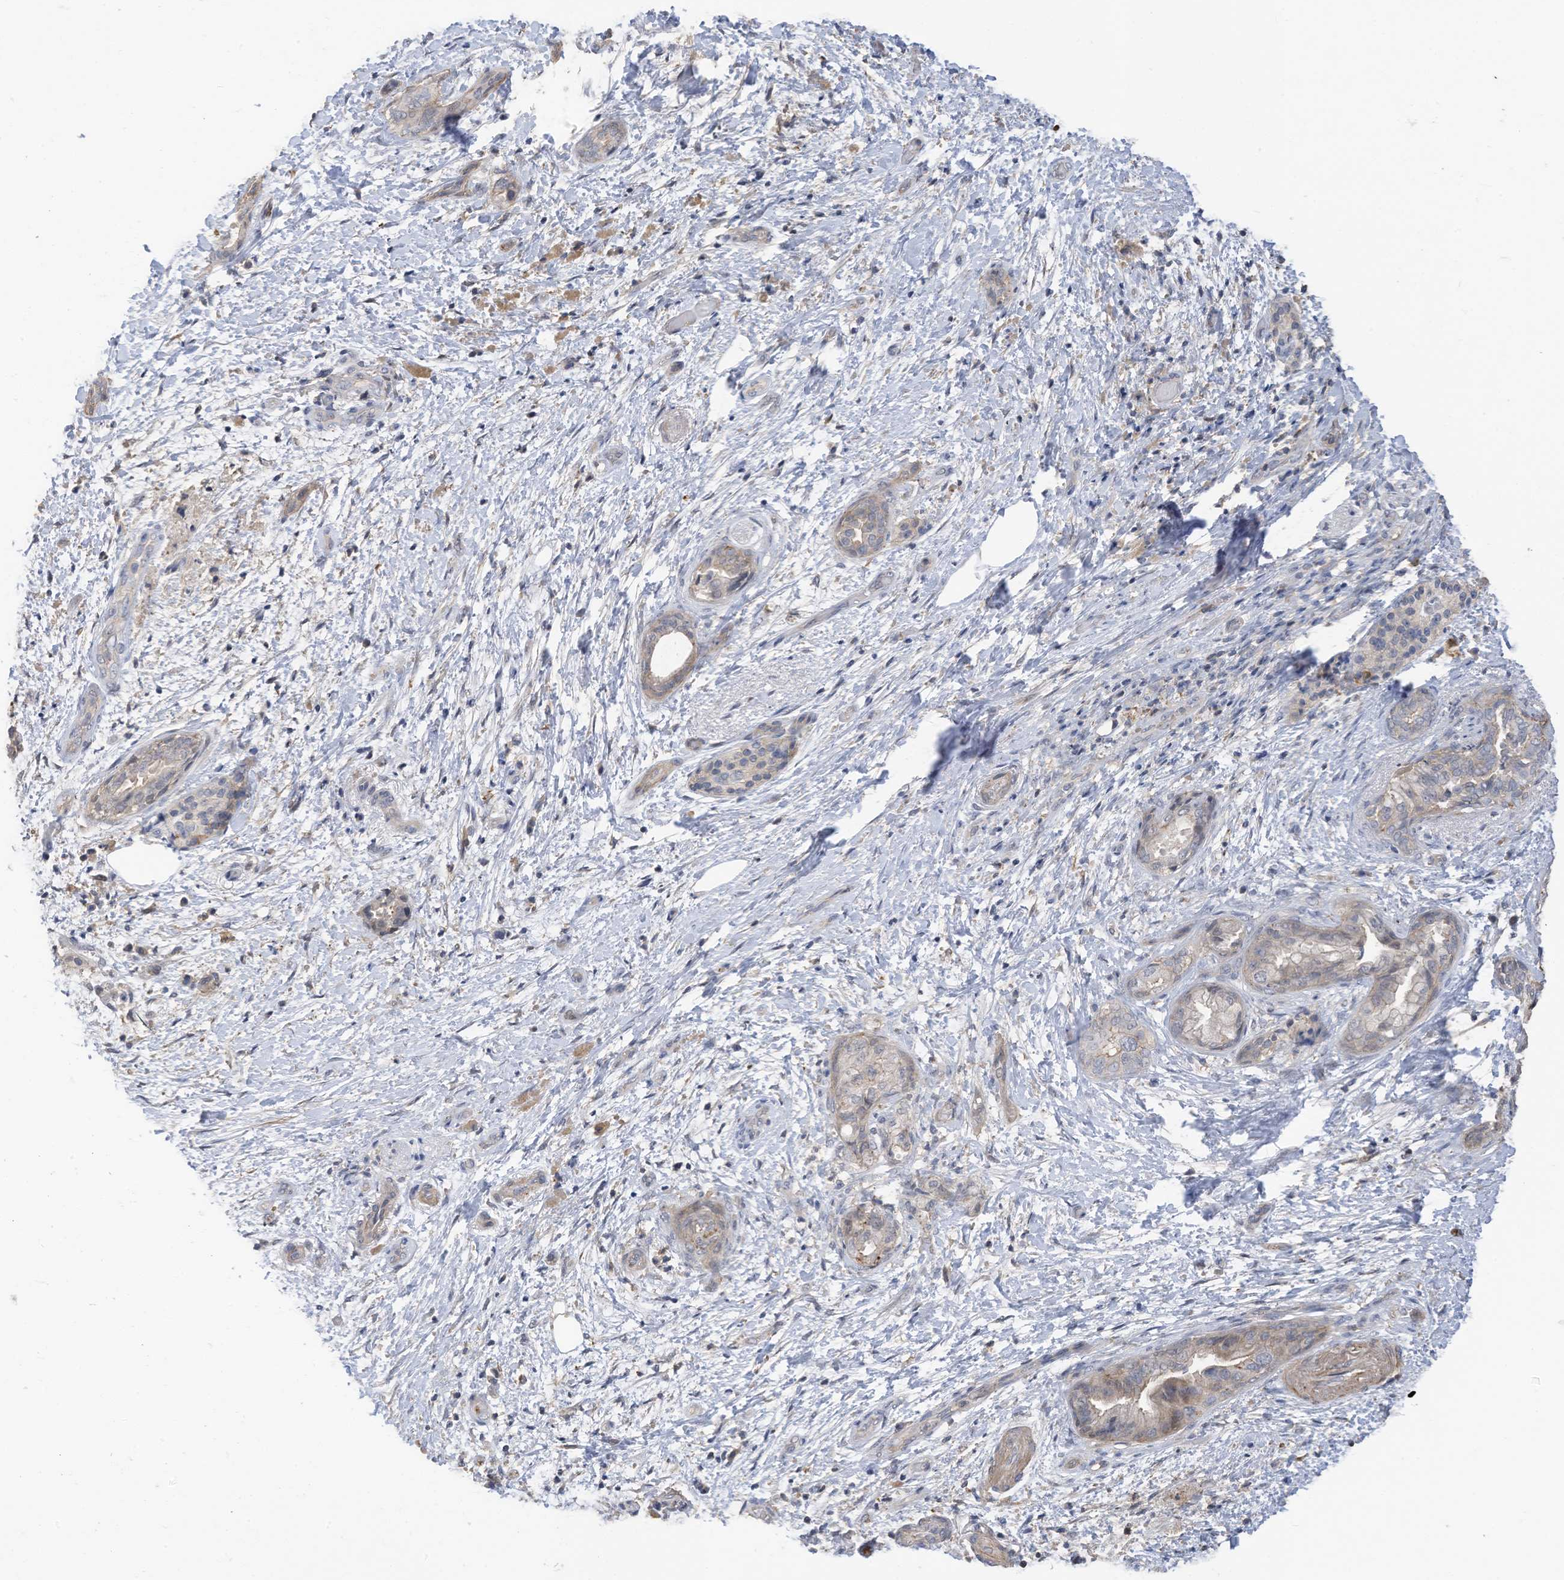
{"staining": {"intensity": "negative", "quantity": "none", "location": "none"}, "tissue": "pancreatic cancer", "cell_type": "Tumor cells", "image_type": "cancer", "snomed": [{"axis": "morphology", "description": "Normal tissue, NOS"}, {"axis": "morphology", "description": "Adenocarcinoma, NOS"}, {"axis": "topography", "description": "Pancreas"}, {"axis": "topography", "description": "Peripheral nerve tissue"}], "caption": "This is a micrograph of IHC staining of pancreatic cancer (adenocarcinoma), which shows no expression in tumor cells.", "gene": "SLFN14", "patient": {"sex": "female", "age": 63}}